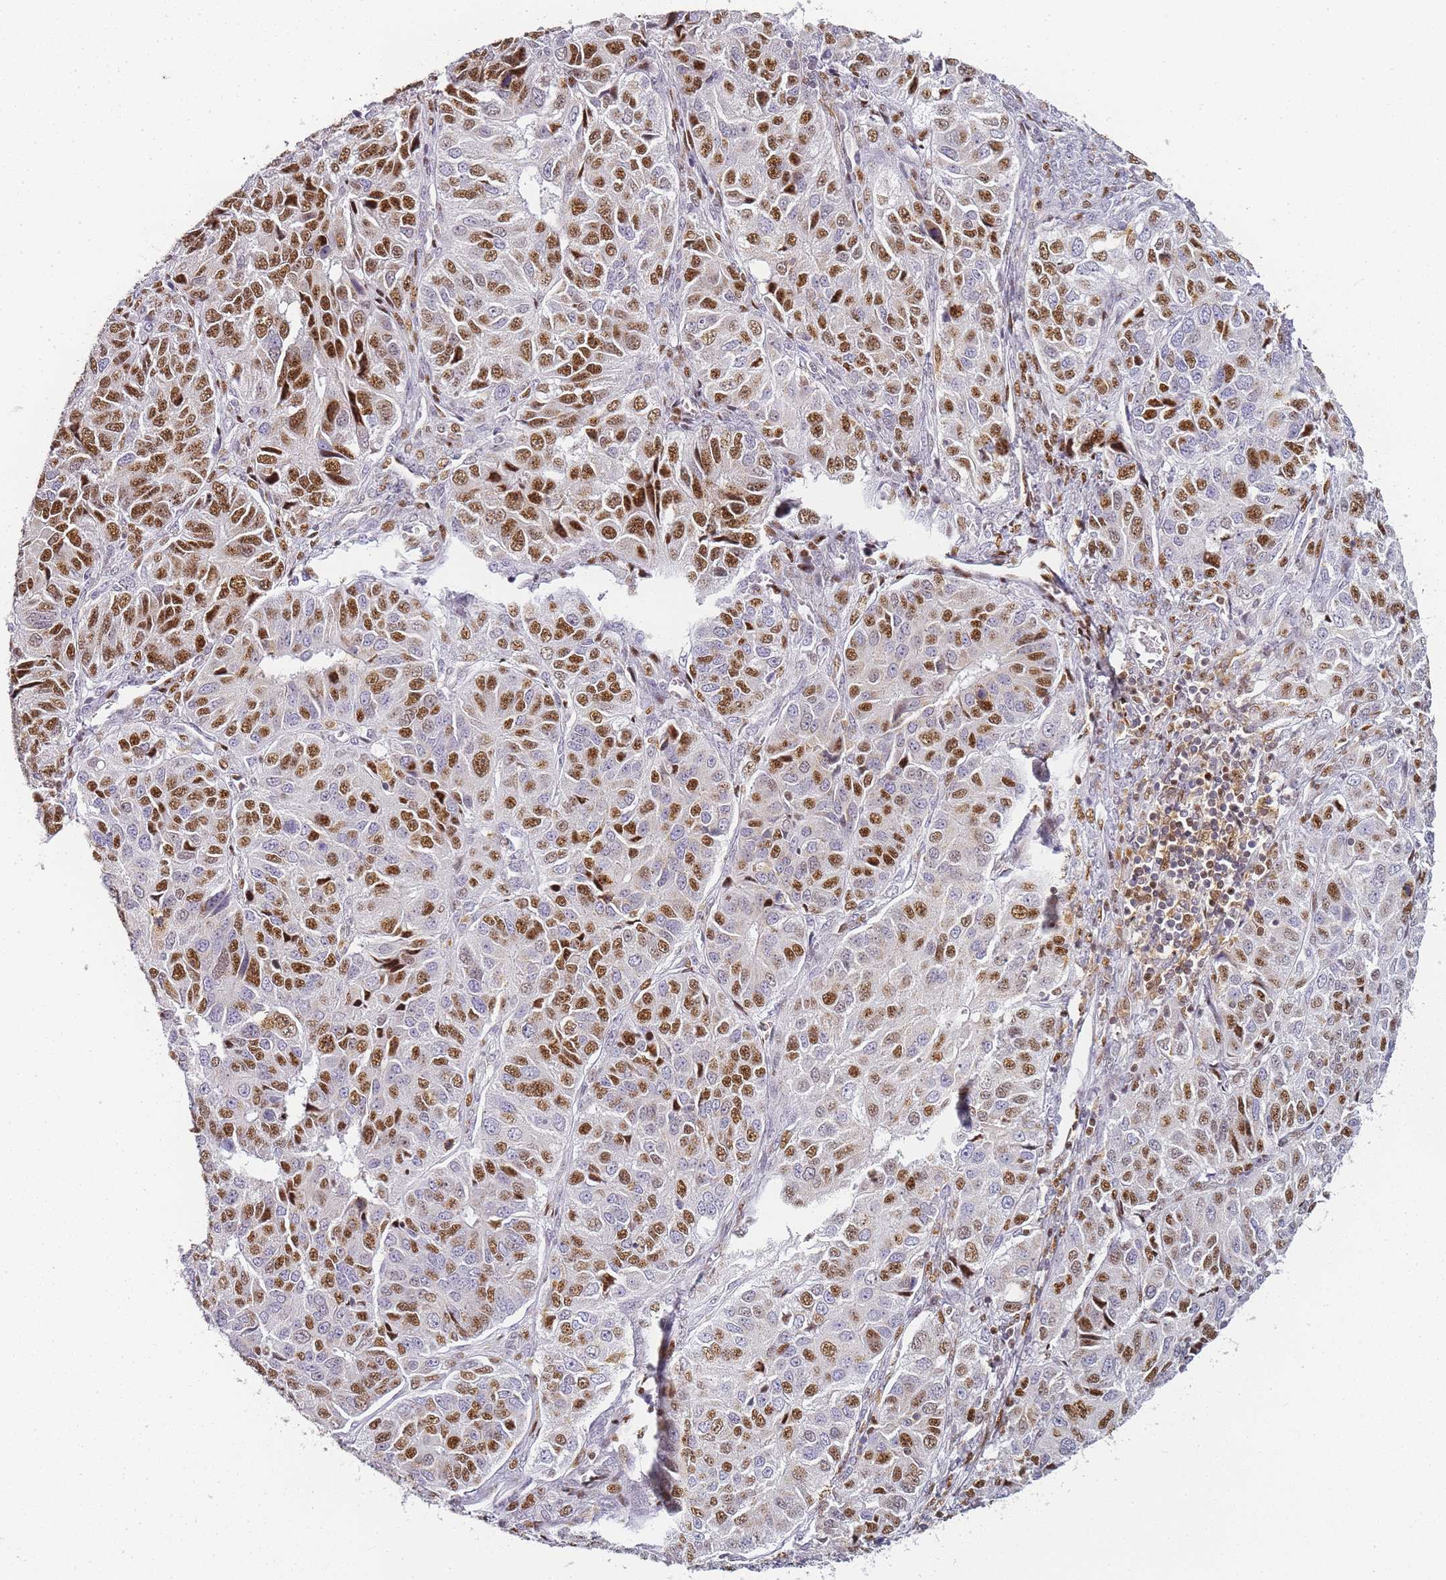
{"staining": {"intensity": "strong", "quantity": ">75%", "location": "nuclear"}, "tissue": "ovarian cancer", "cell_type": "Tumor cells", "image_type": "cancer", "snomed": [{"axis": "morphology", "description": "Carcinoma, endometroid"}, {"axis": "topography", "description": "Ovary"}], "caption": "Immunohistochemistry (IHC) image of human ovarian cancer (endometroid carcinoma) stained for a protein (brown), which shows high levels of strong nuclear expression in about >75% of tumor cells.", "gene": "JAKMIP1", "patient": {"sex": "female", "age": 51}}